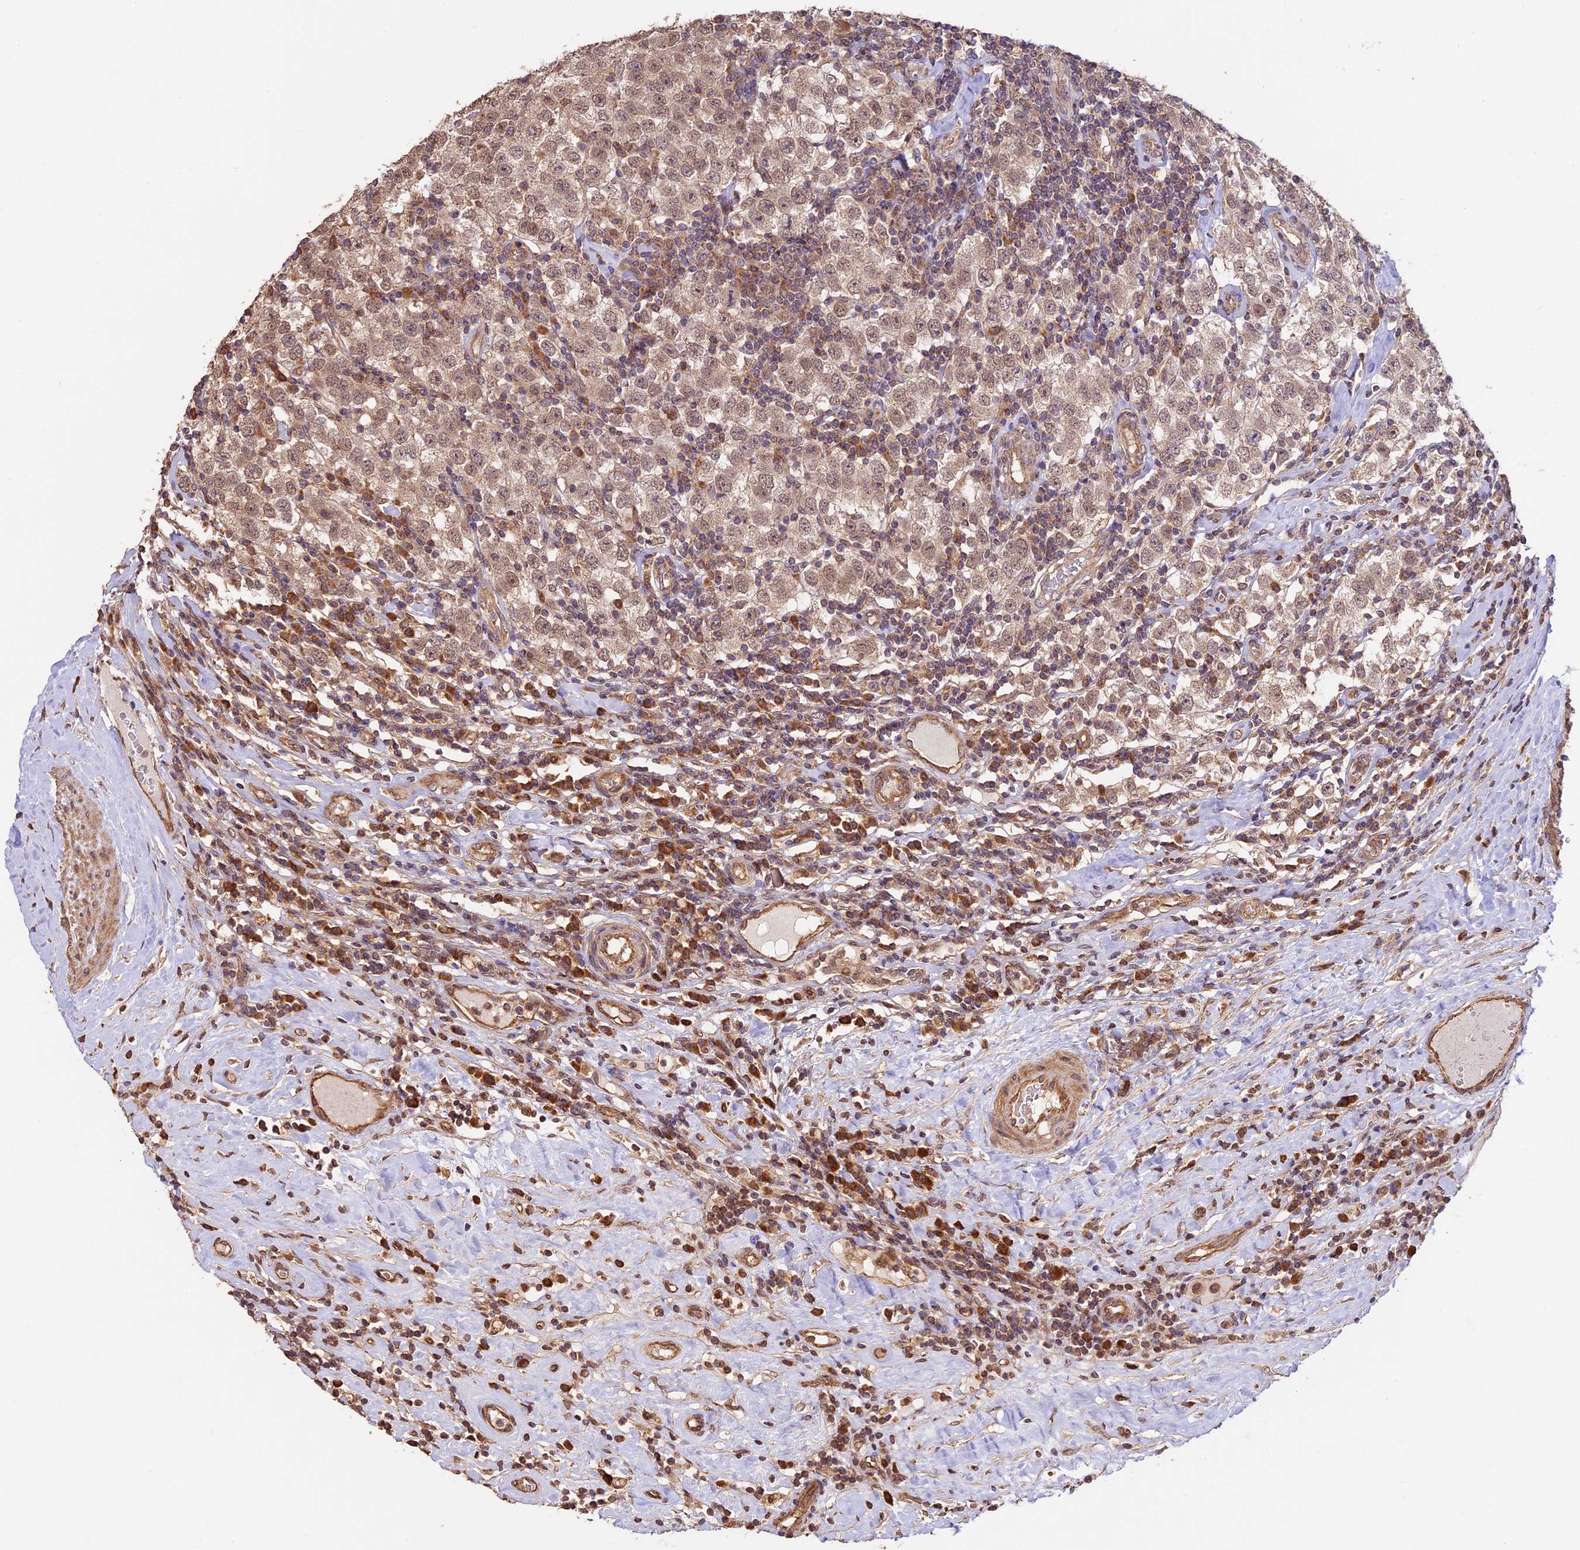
{"staining": {"intensity": "weak", "quantity": ">75%", "location": "cytoplasmic/membranous,nuclear"}, "tissue": "testis cancer", "cell_type": "Tumor cells", "image_type": "cancer", "snomed": [{"axis": "morphology", "description": "Seminoma, NOS"}, {"axis": "topography", "description": "Testis"}], "caption": "A brown stain highlights weak cytoplasmic/membranous and nuclear staining of a protein in human testis cancer (seminoma) tumor cells. (DAB (3,3'-diaminobenzidine) IHC with brightfield microscopy, high magnification).", "gene": "BCAS4", "patient": {"sex": "male", "age": 41}}